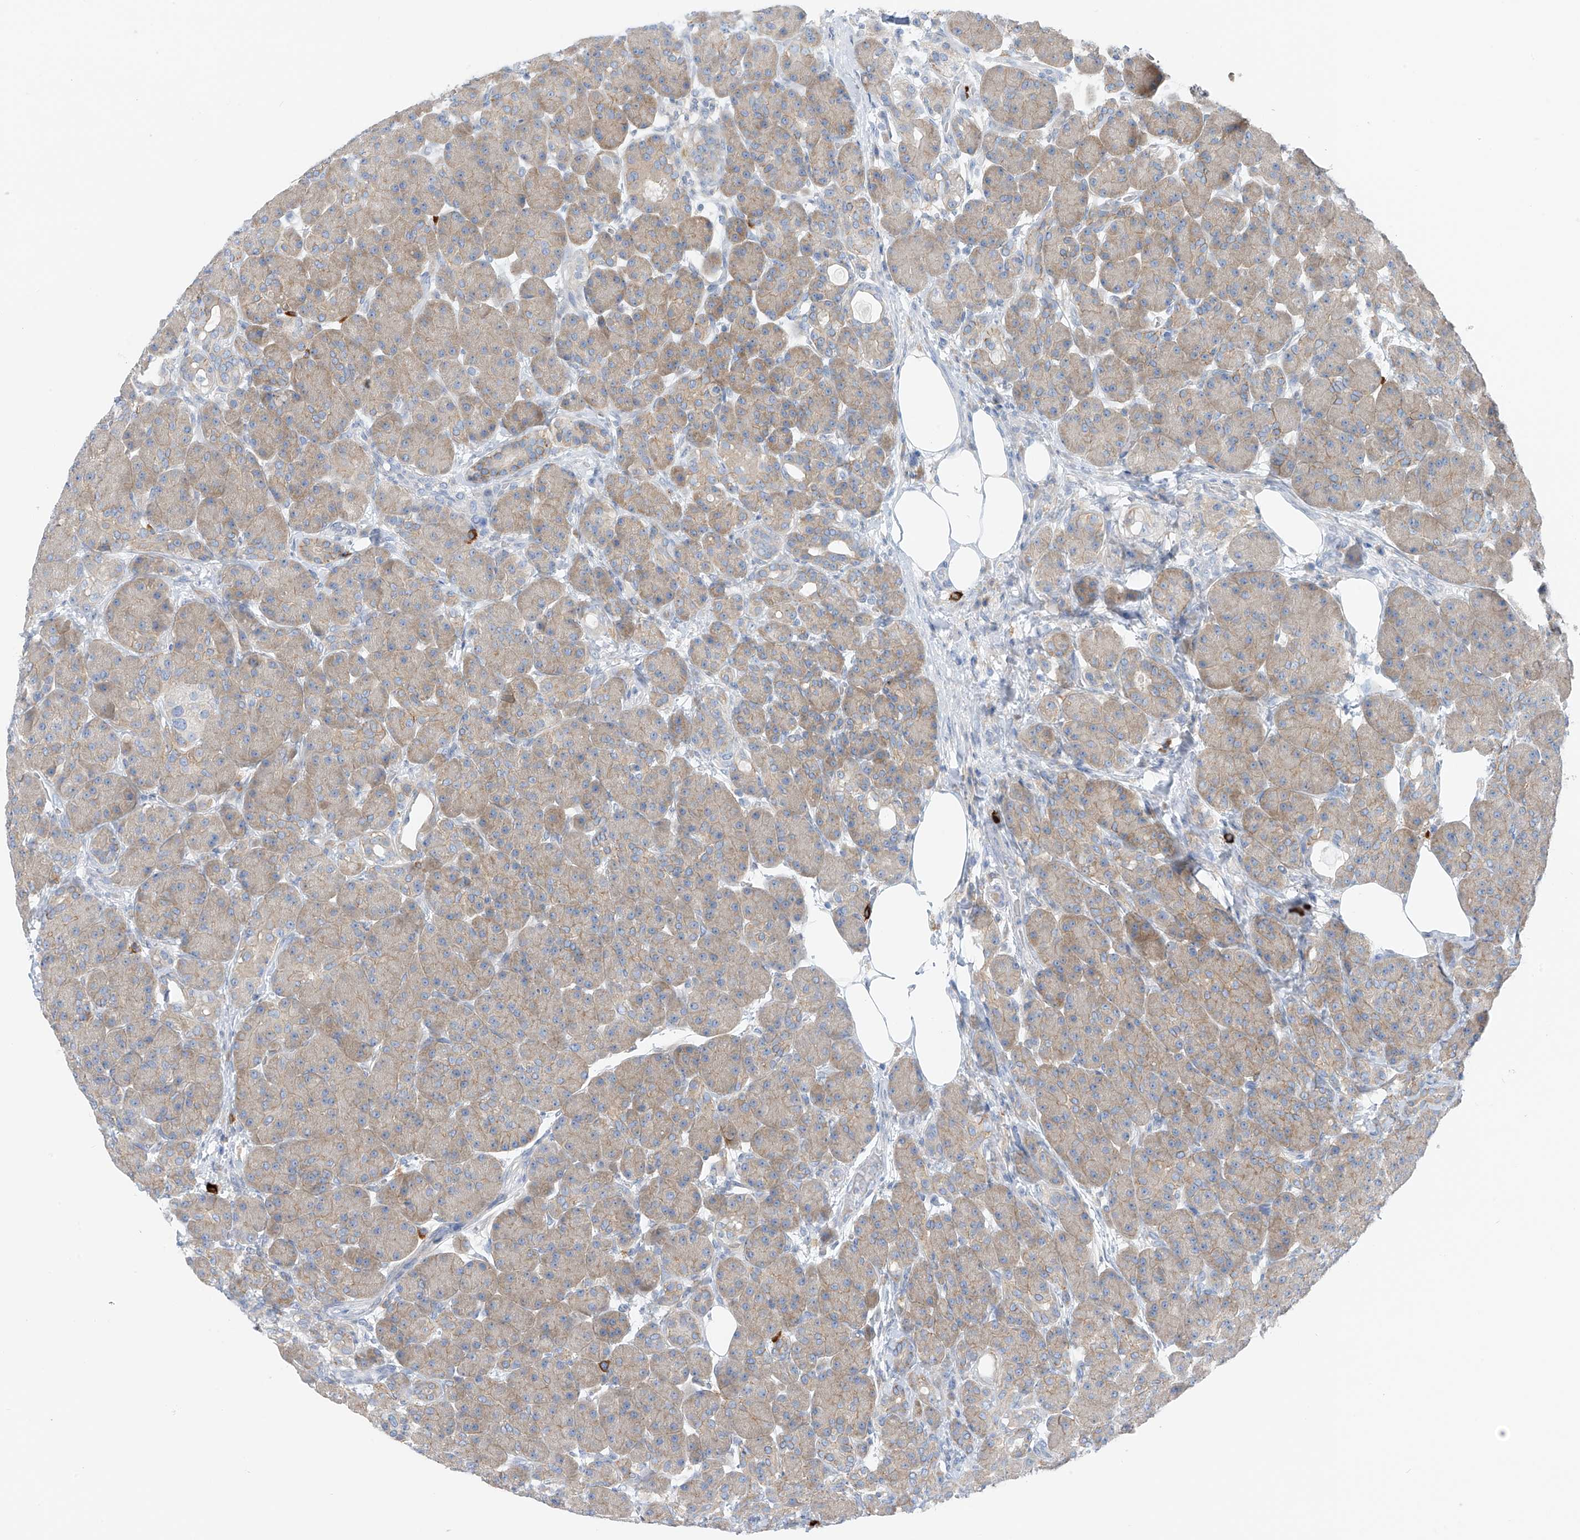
{"staining": {"intensity": "weak", "quantity": ">75%", "location": "cytoplasmic/membranous"}, "tissue": "pancreas", "cell_type": "Exocrine glandular cells", "image_type": "normal", "snomed": [{"axis": "morphology", "description": "Normal tissue, NOS"}, {"axis": "topography", "description": "Pancreas"}], "caption": "Benign pancreas was stained to show a protein in brown. There is low levels of weak cytoplasmic/membranous expression in about >75% of exocrine glandular cells.", "gene": "POMGNT2", "patient": {"sex": "male", "age": 63}}